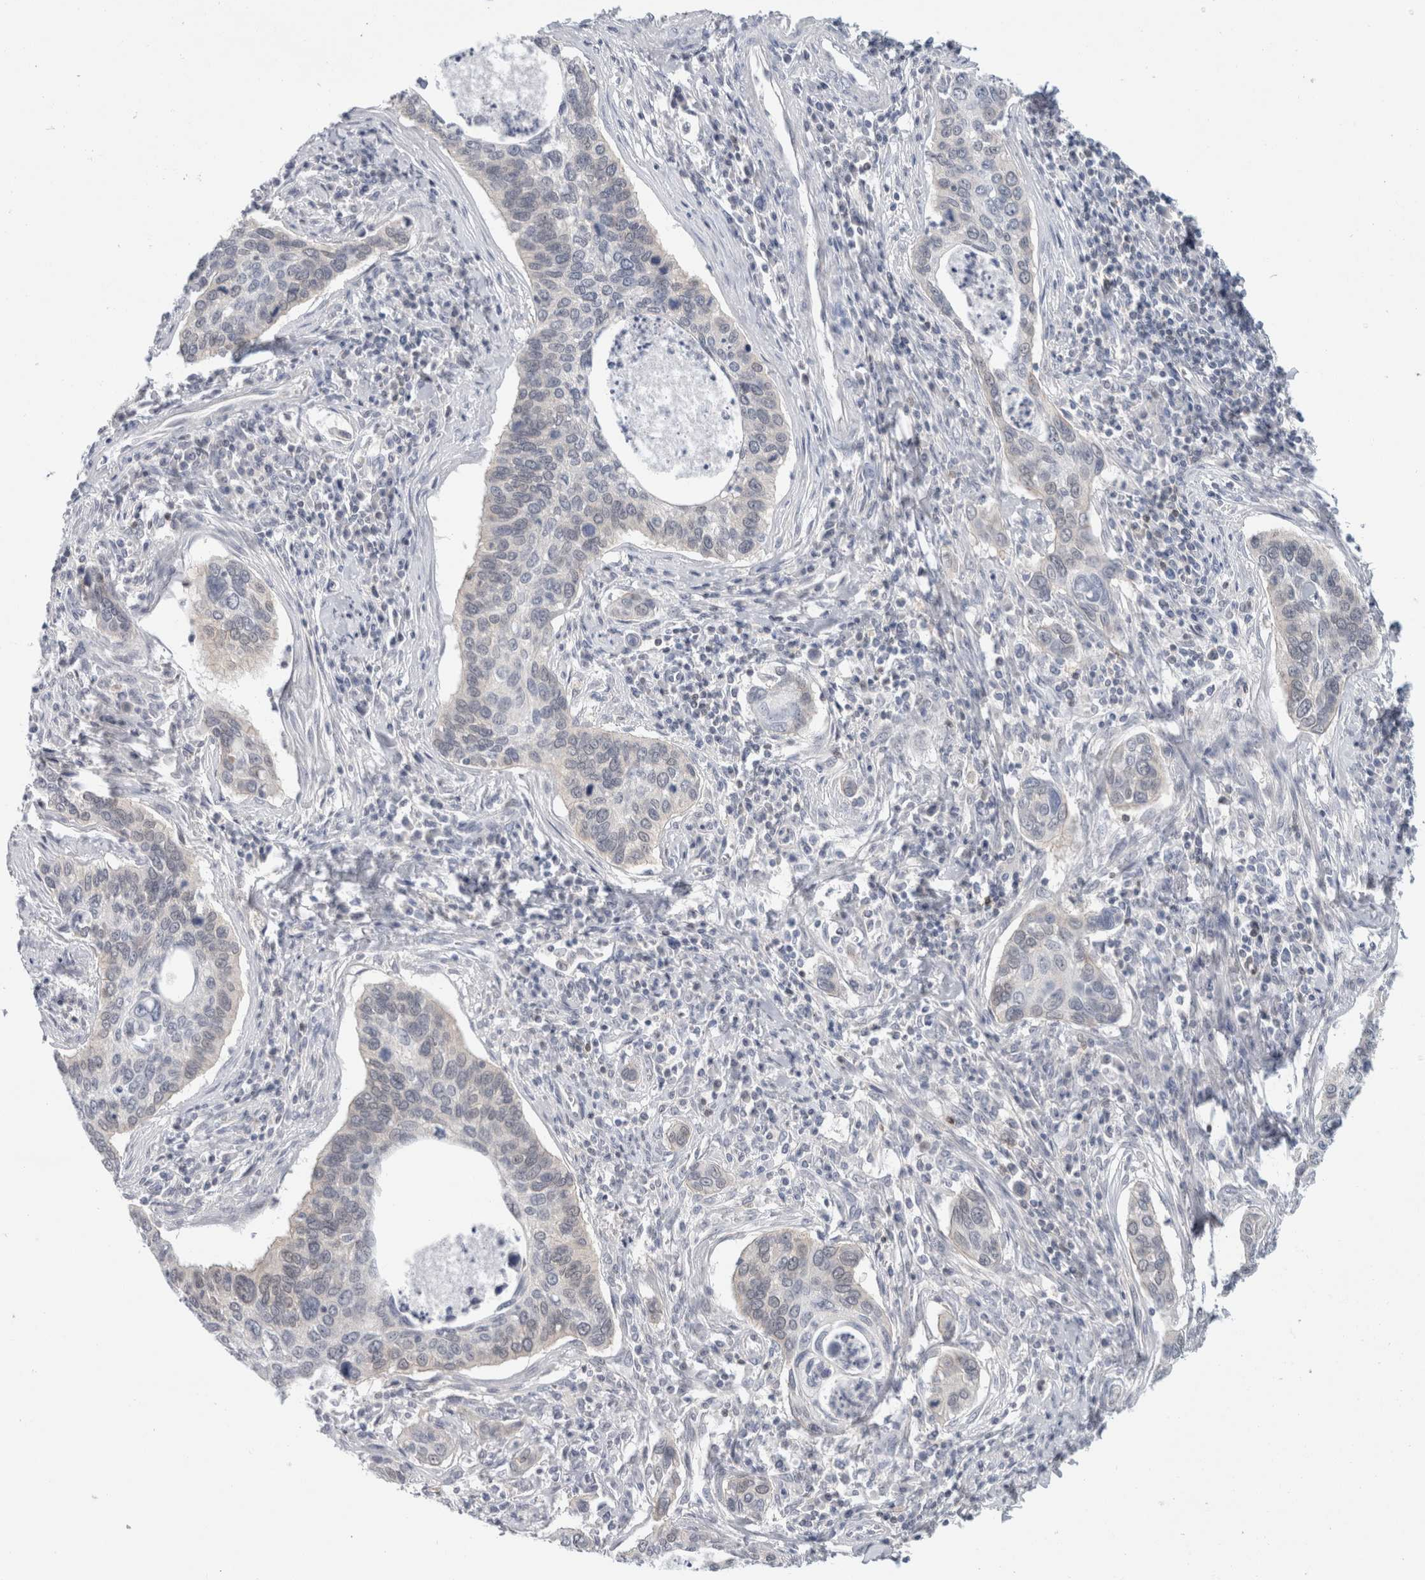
{"staining": {"intensity": "negative", "quantity": "none", "location": "none"}, "tissue": "cervical cancer", "cell_type": "Tumor cells", "image_type": "cancer", "snomed": [{"axis": "morphology", "description": "Squamous cell carcinoma, NOS"}, {"axis": "topography", "description": "Cervix"}], "caption": "Immunohistochemical staining of human cervical squamous cell carcinoma exhibits no significant expression in tumor cells. The staining was performed using DAB (3,3'-diaminobenzidine) to visualize the protein expression in brown, while the nuclei were stained in blue with hematoxylin (Magnification: 20x).", "gene": "CASP6", "patient": {"sex": "female", "age": 53}}